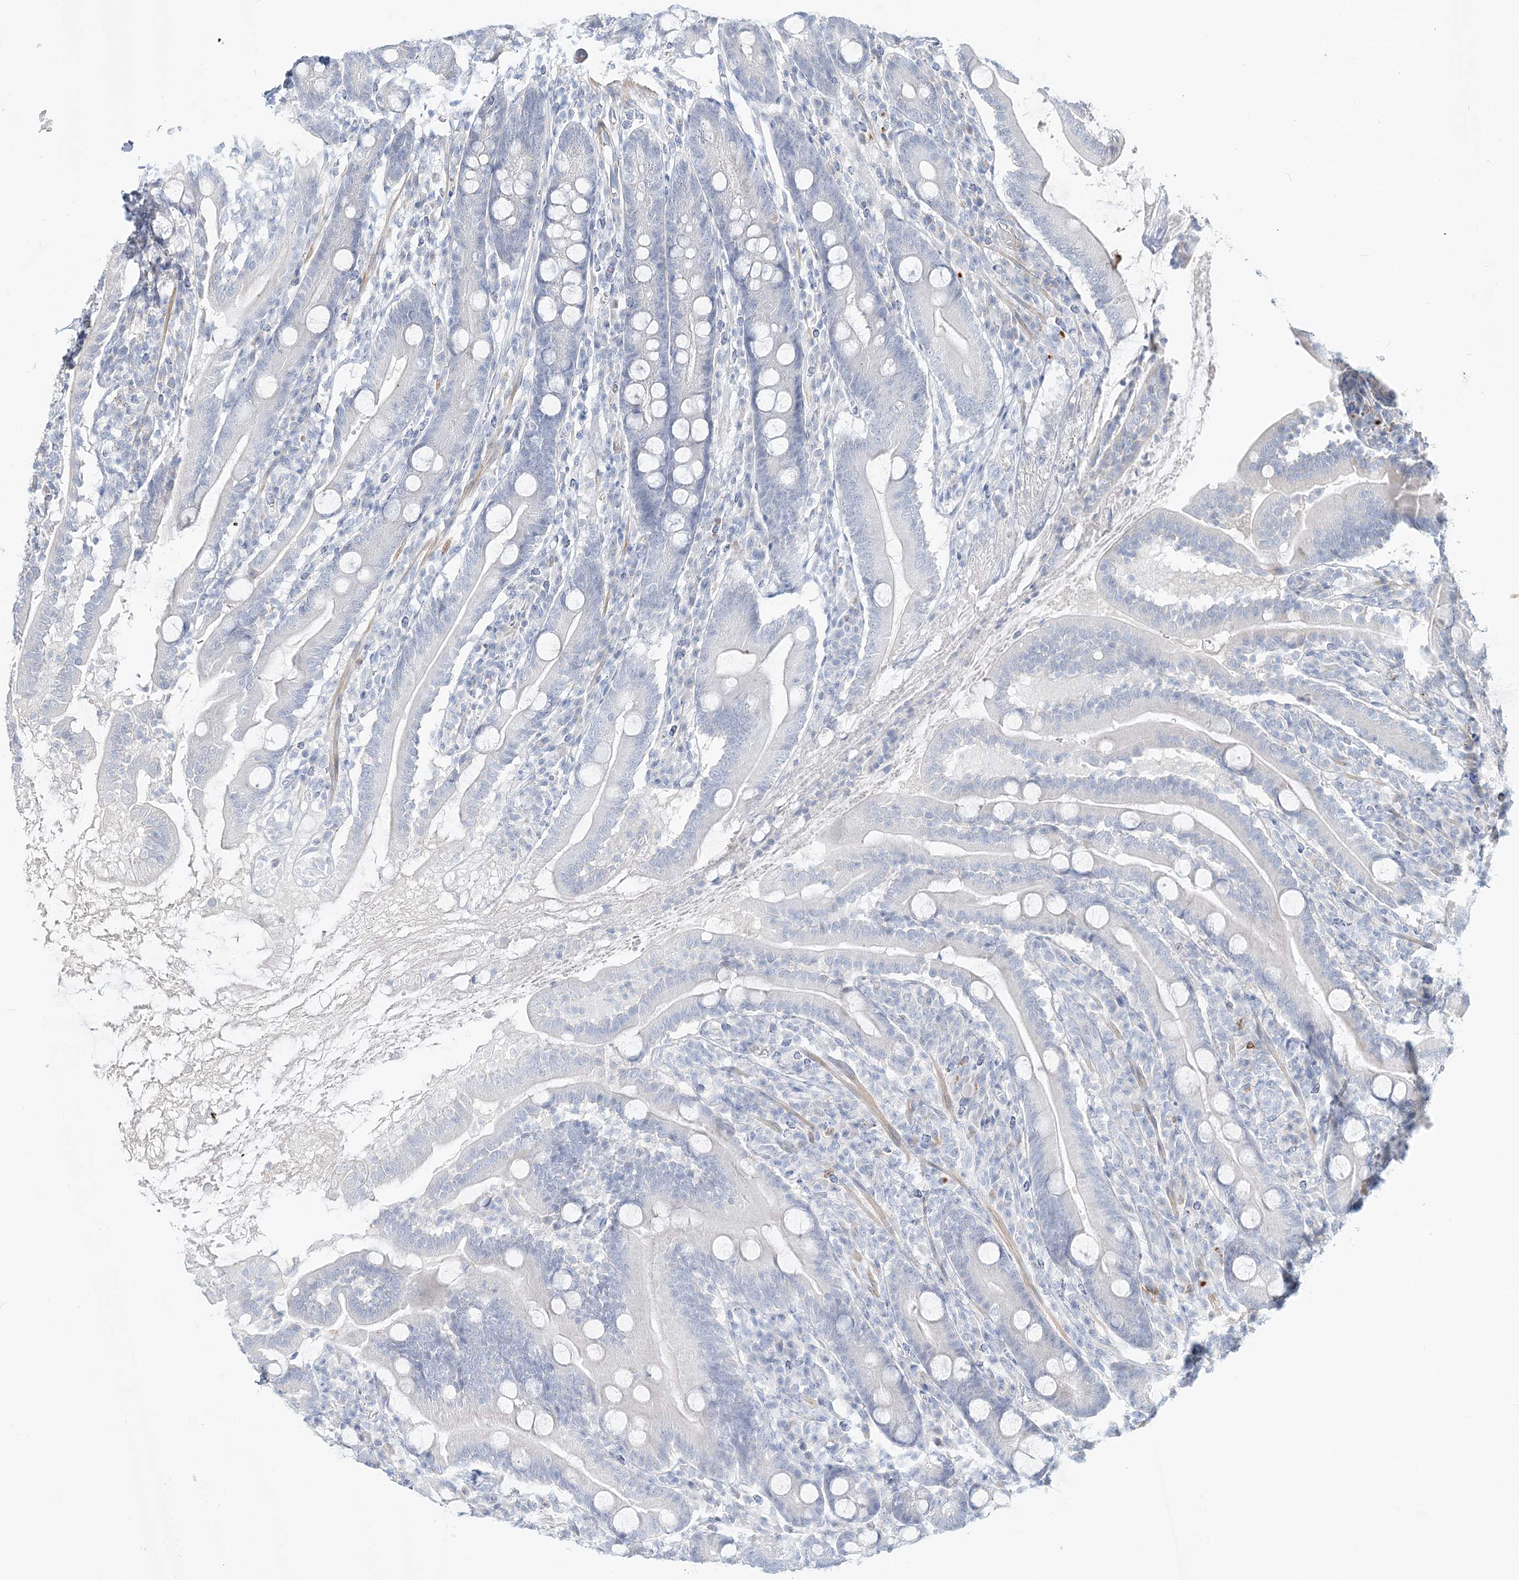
{"staining": {"intensity": "negative", "quantity": "none", "location": "none"}, "tissue": "duodenum", "cell_type": "Glandular cells", "image_type": "normal", "snomed": [{"axis": "morphology", "description": "Normal tissue, NOS"}, {"axis": "topography", "description": "Duodenum"}], "caption": "Glandular cells show no significant protein positivity in benign duodenum. (Immunohistochemistry (ihc), brightfield microscopy, high magnification).", "gene": "DNAH5", "patient": {"sex": "male", "age": 35}}